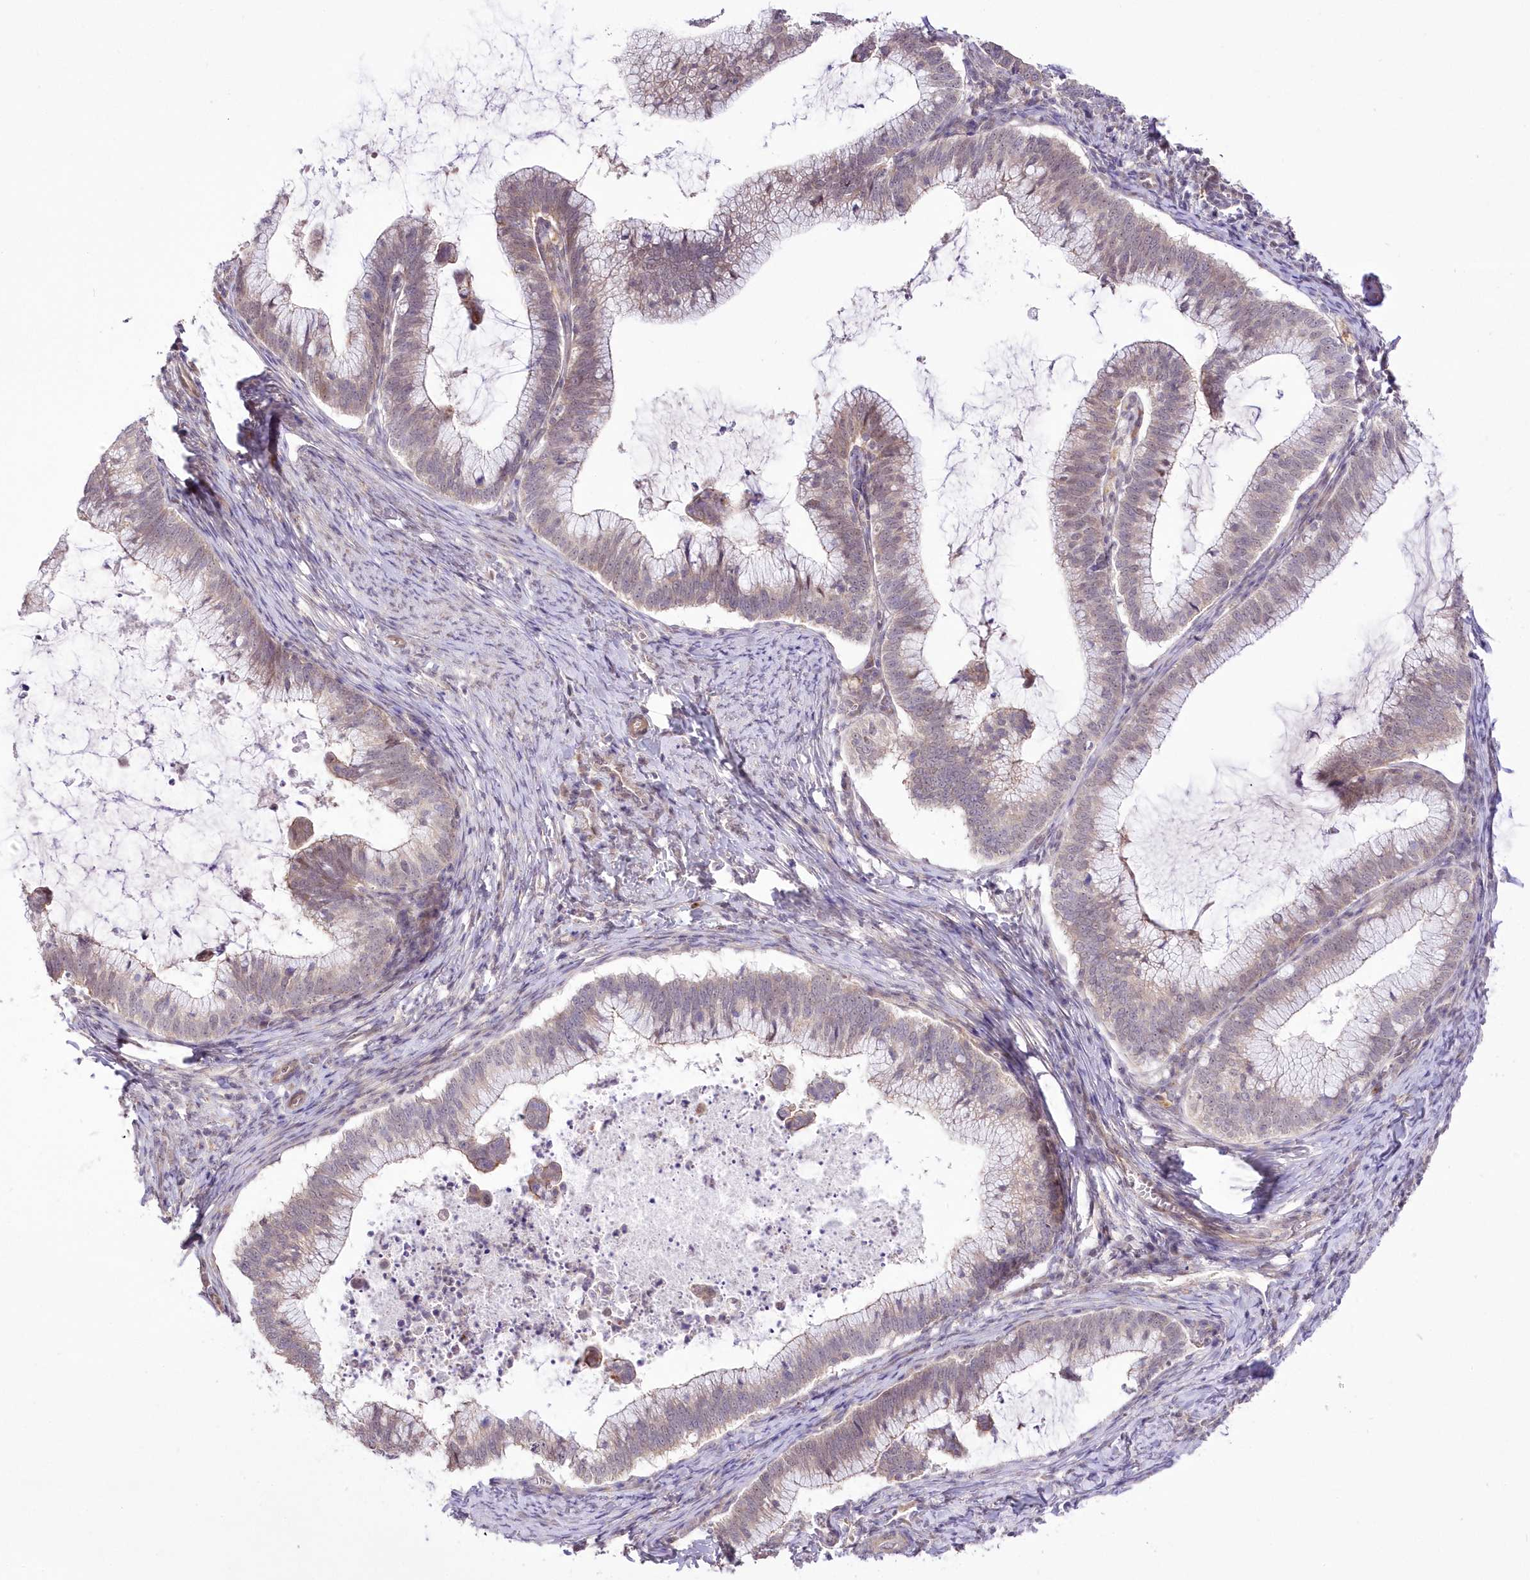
{"staining": {"intensity": "weak", "quantity": ">75%", "location": "cytoplasmic/membranous"}, "tissue": "cervical cancer", "cell_type": "Tumor cells", "image_type": "cancer", "snomed": [{"axis": "morphology", "description": "Adenocarcinoma, NOS"}, {"axis": "topography", "description": "Cervix"}], "caption": "DAB immunohistochemical staining of human adenocarcinoma (cervical) shows weak cytoplasmic/membranous protein staining in about >75% of tumor cells.", "gene": "FAM241B", "patient": {"sex": "female", "age": 36}}